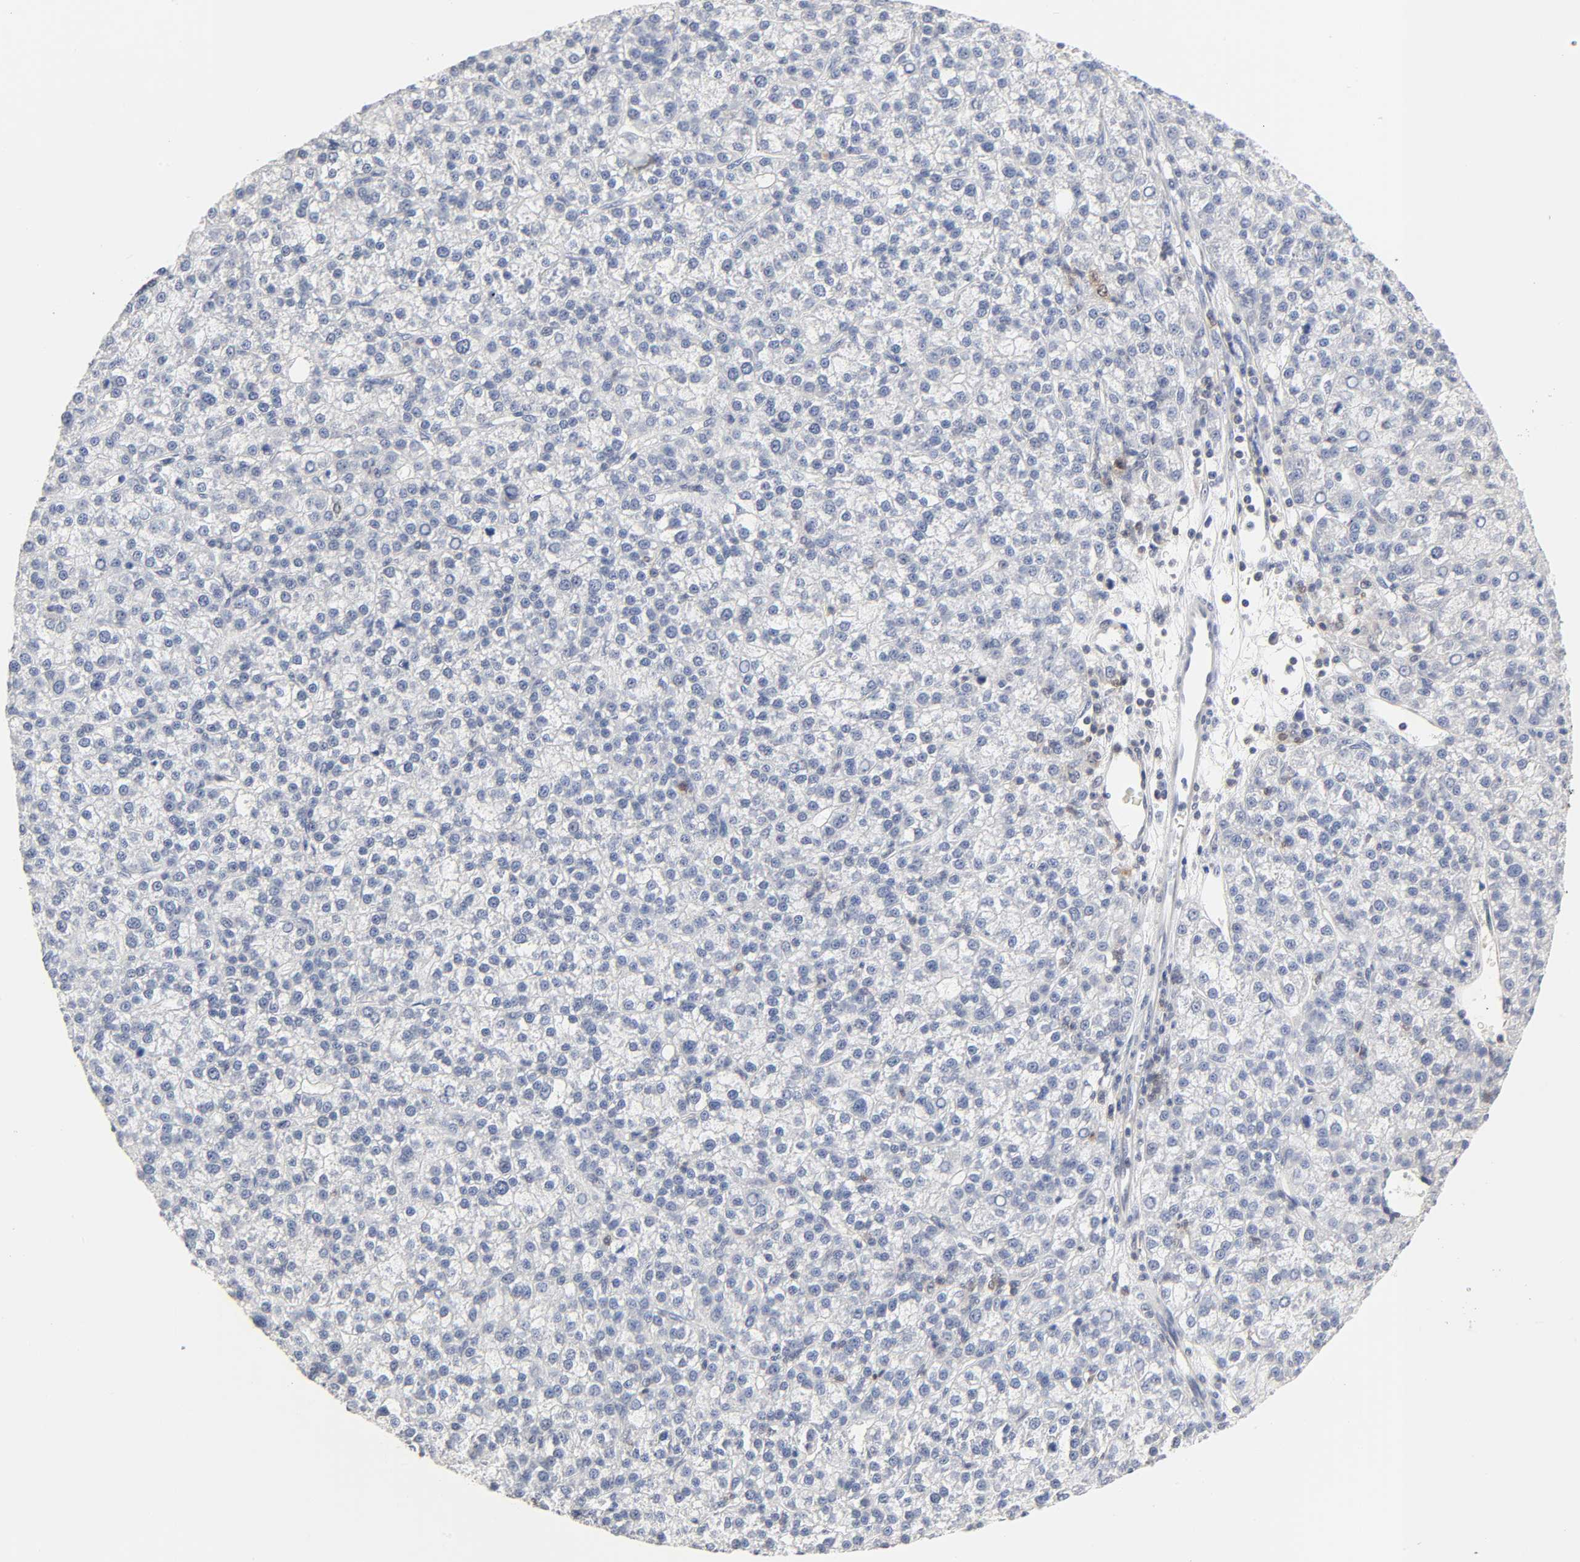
{"staining": {"intensity": "negative", "quantity": "none", "location": "none"}, "tissue": "liver cancer", "cell_type": "Tumor cells", "image_type": "cancer", "snomed": [{"axis": "morphology", "description": "Carcinoma, Hepatocellular, NOS"}, {"axis": "topography", "description": "Liver"}], "caption": "Immunohistochemical staining of human liver hepatocellular carcinoma displays no significant positivity in tumor cells.", "gene": "NFATC1", "patient": {"sex": "female", "age": 58}}